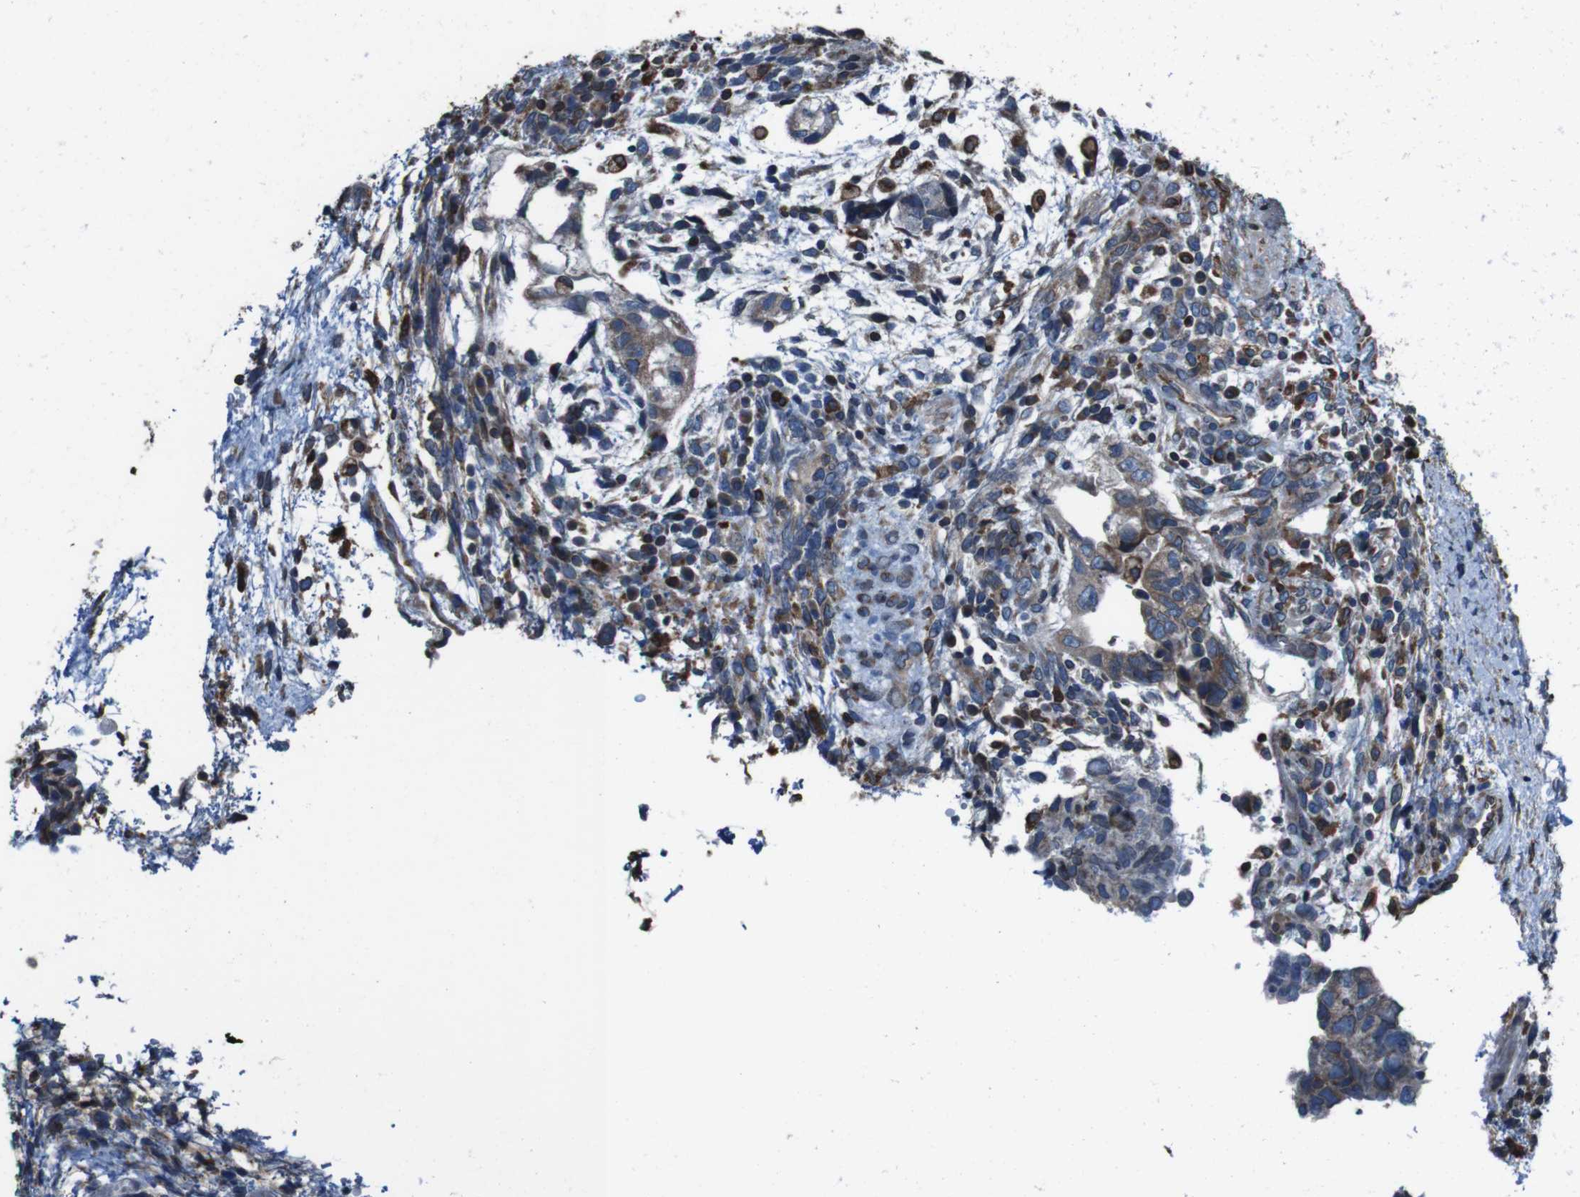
{"staining": {"intensity": "weak", "quantity": "25%-75%", "location": "cytoplasmic/membranous"}, "tissue": "testis cancer", "cell_type": "Tumor cells", "image_type": "cancer", "snomed": [{"axis": "morphology", "description": "Carcinoma, Embryonal, NOS"}, {"axis": "topography", "description": "Testis"}], "caption": "Testis cancer stained with a brown dye displays weak cytoplasmic/membranous positive expression in approximately 25%-75% of tumor cells.", "gene": "APMAP", "patient": {"sex": "male", "age": 36}}